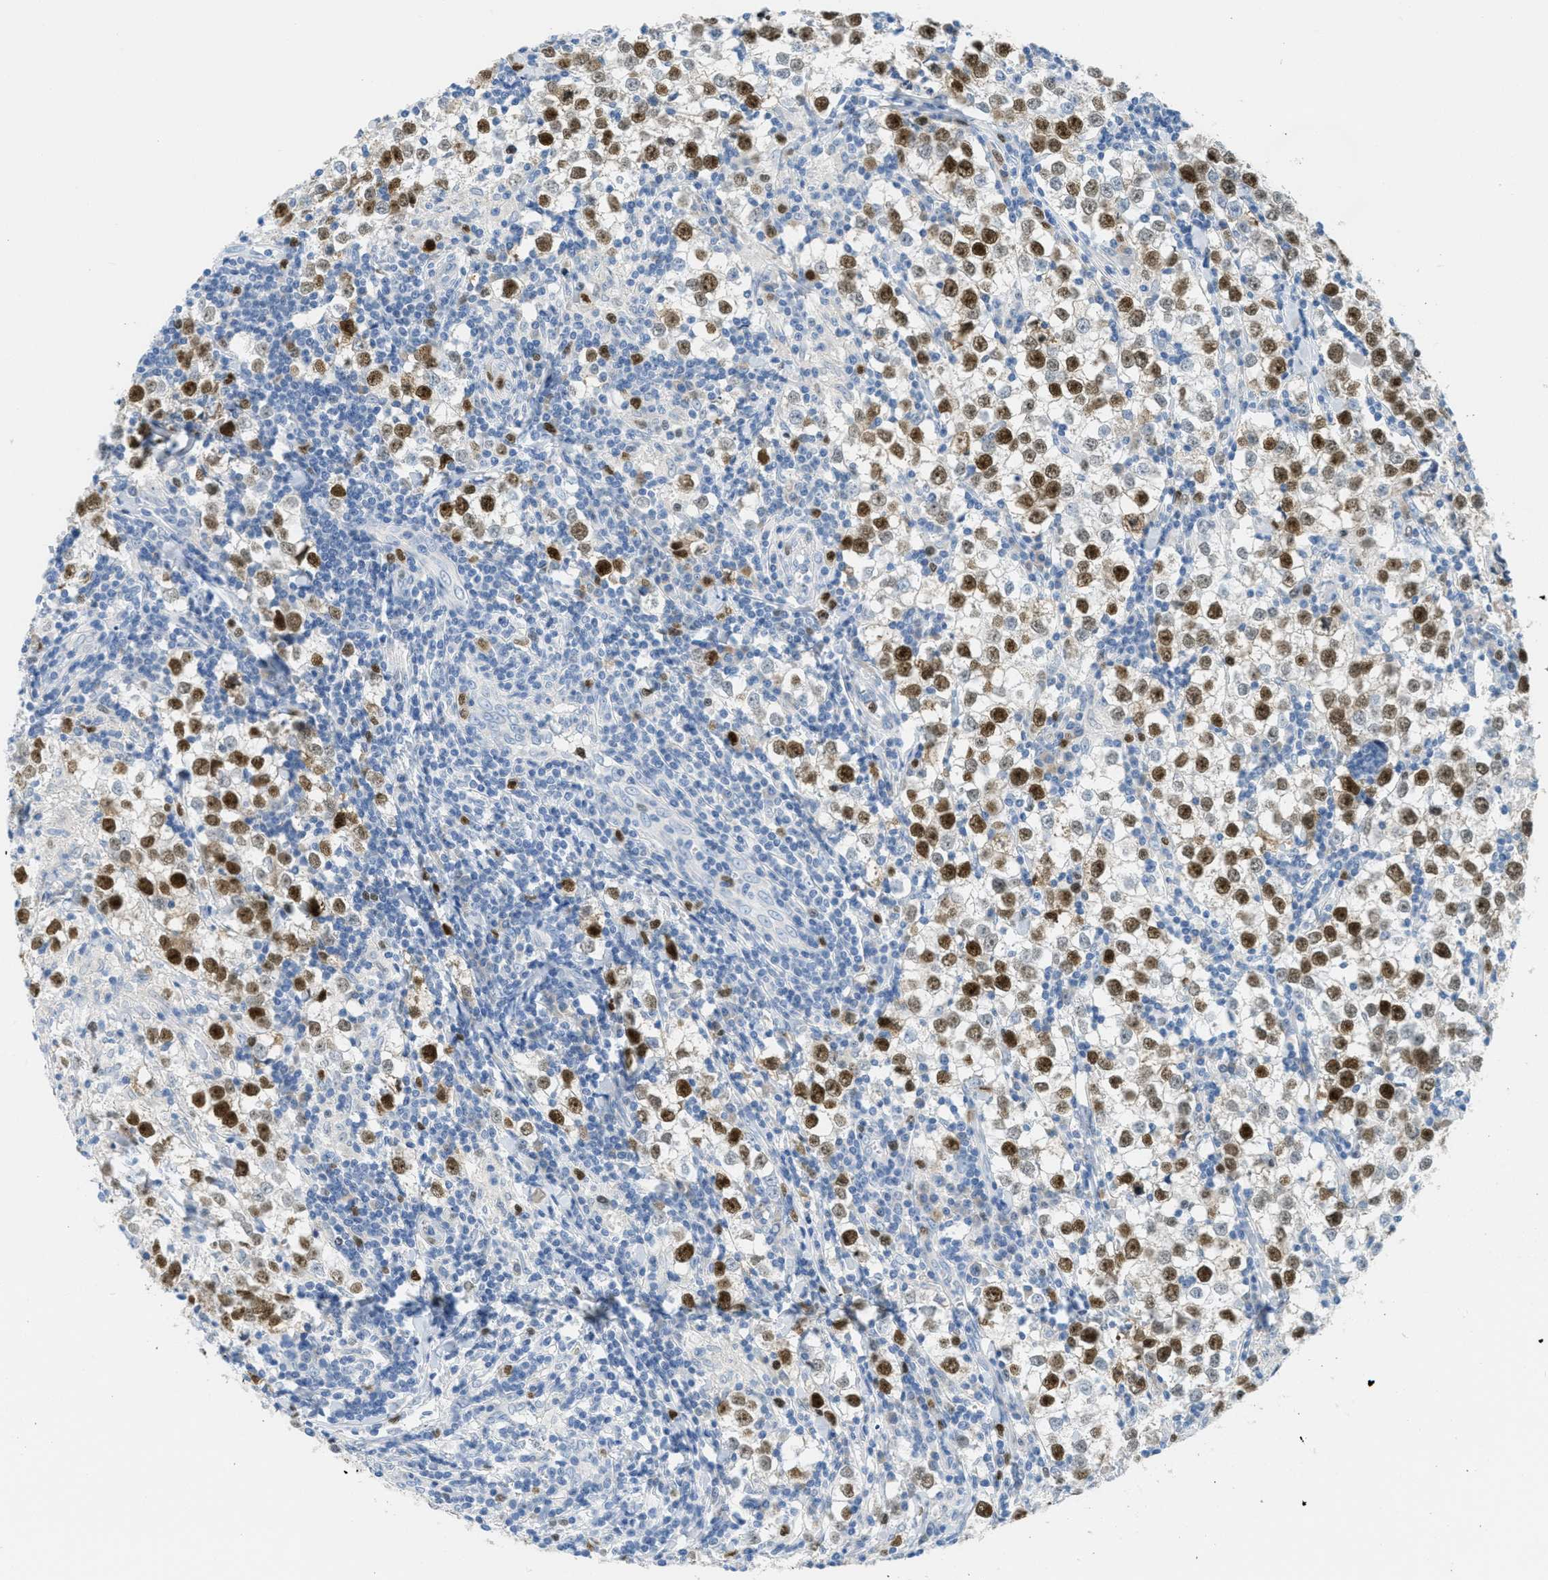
{"staining": {"intensity": "strong", "quantity": ">75%", "location": "nuclear"}, "tissue": "testis cancer", "cell_type": "Tumor cells", "image_type": "cancer", "snomed": [{"axis": "morphology", "description": "Seminoma, NOS"}, {"axis": "morphology", "description": "Carcinoma, Embryonal, NOS"}, {"axis": "topography", "description": "Testis"}], "caption": "The micrograph exhibits immunohistochemical staining of testis embryonal carcinoma. There is strong nuclear expression is appreciated in approximately >75% of tumor cells.", "gene": "ORC6", "patient": {"sex": "male", "age": 36}}